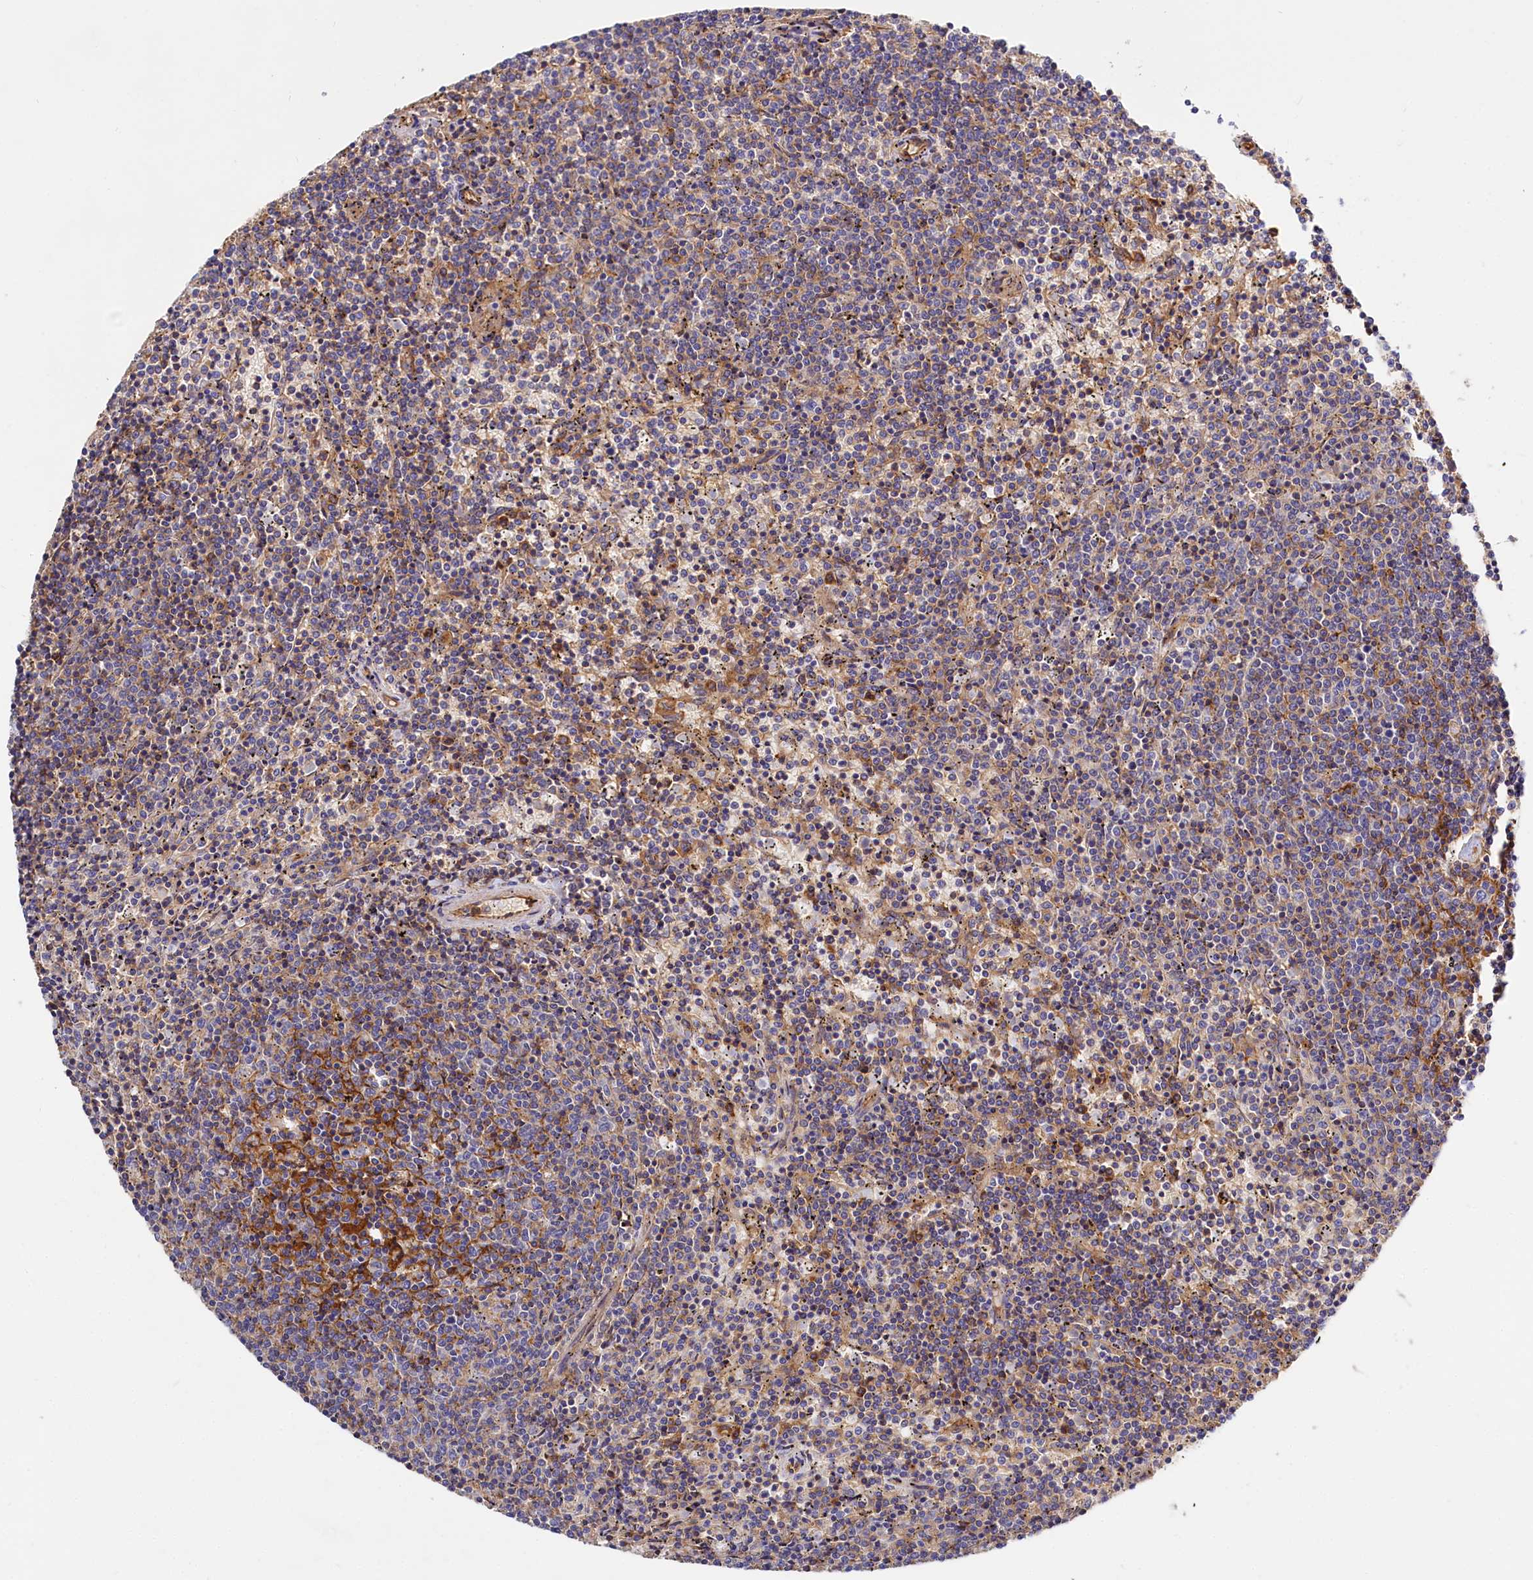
{"staining": {"intensity": "moderate", "quantity": "<25%", "location": "cytoplasmic/membranous"}, "tissue": "lymphoma", "cell_type": "Tumor cells", "image_type": "cancer", "snomed": [{"axis": "morphology", "description": "Malignant lymphoma, non-Hodgkin's type, Low grade"}, {"axis": "topography", "description": "Spleen"}], "caption": "Immunohistochemistry (IHC) (DAB) staining of low-grade malignant lymphoma, non-Hodgkin's type displays moderate cytoplasmic/membranous protein positivity in about <25% of tumor cells. (DAB (3,3'-diaminobenzidine) = brown stain, brightfield microscopy at high magnification).", "gene": "ANO6", "patient": {"sex": "female", "age": 50}}